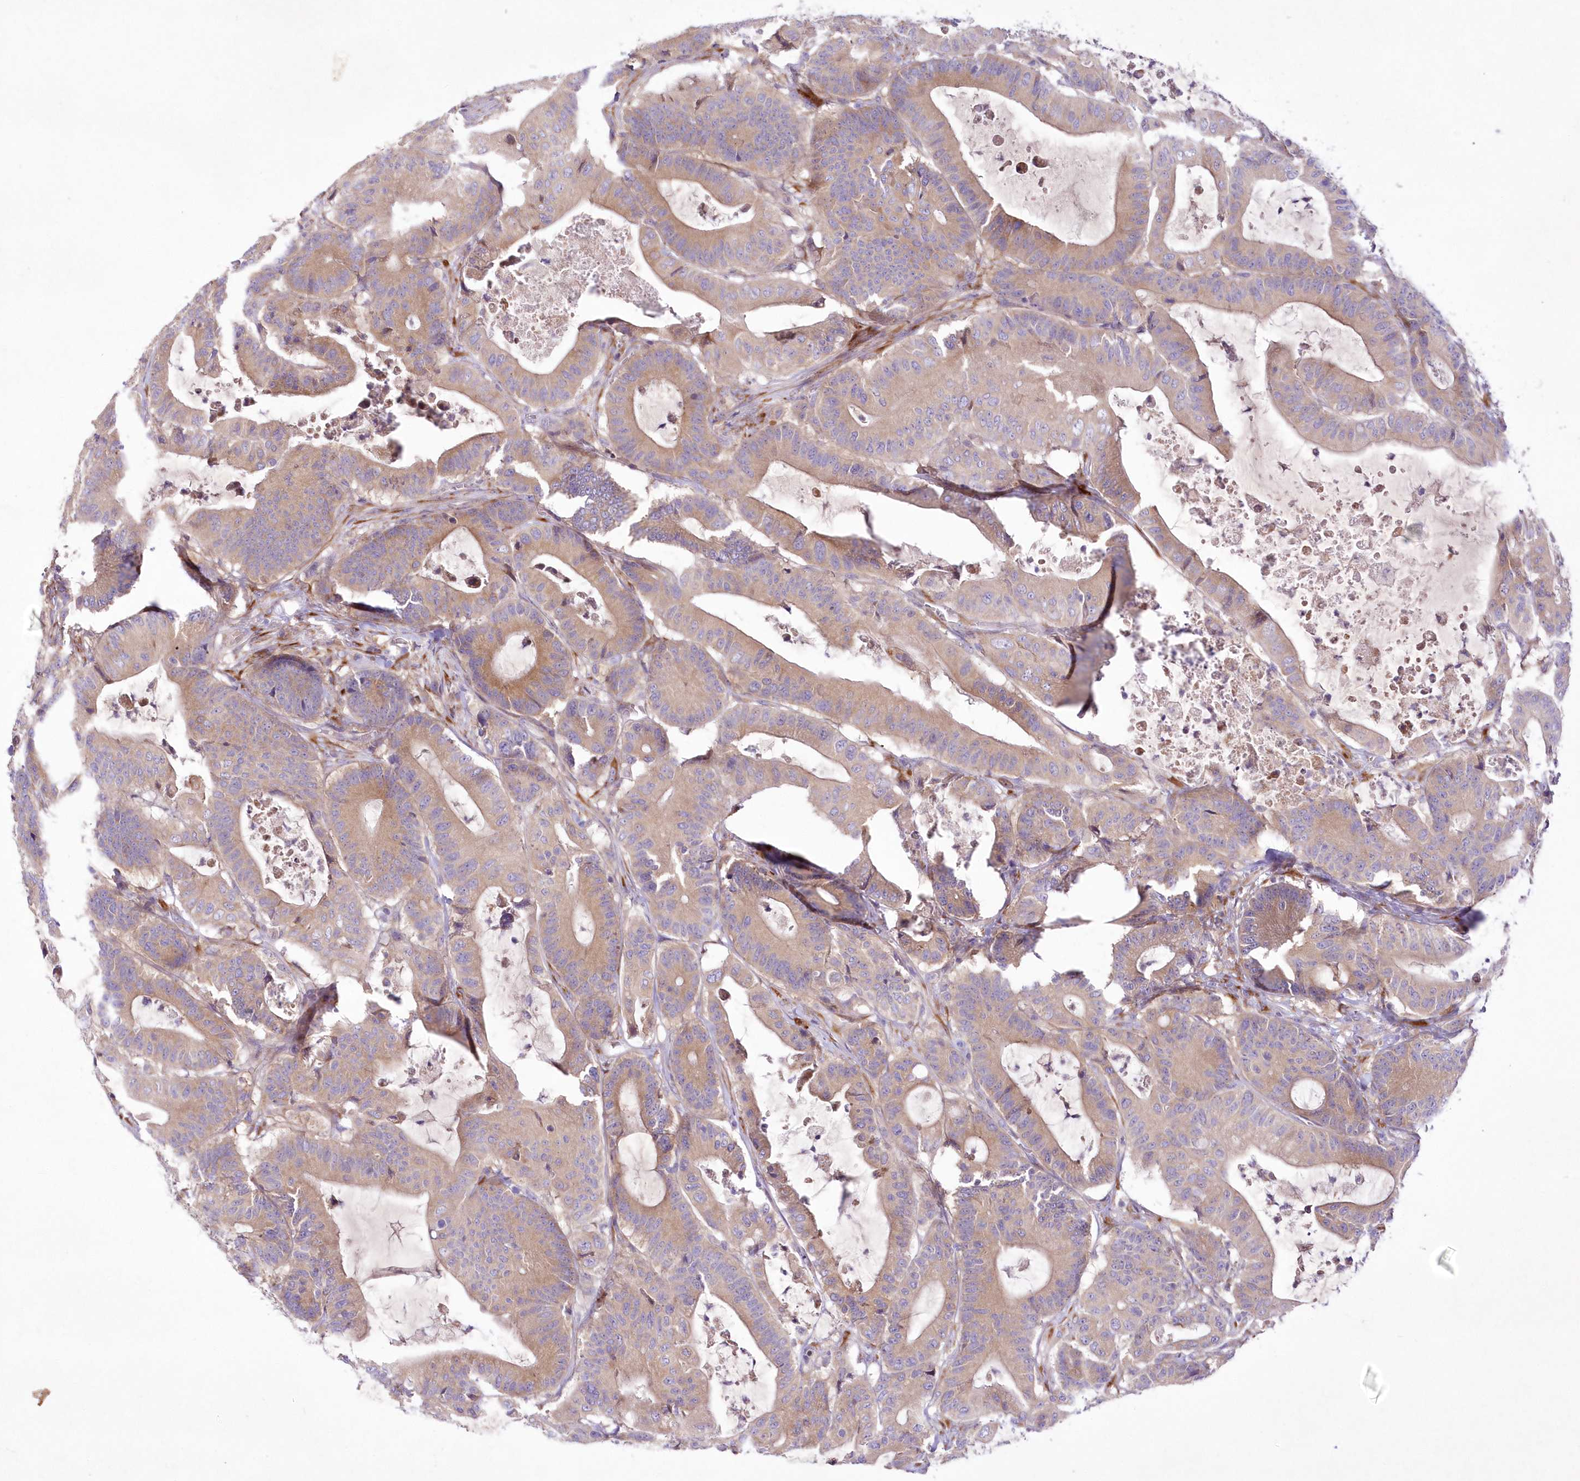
{"staining": {"intensity": "moderate", "quantity": ">75%", "location": "cytoplasmic/membranous"}, "tissue": "colorectal cancer", "cell_type": "Tumor cells", "image_type": "cancer", "snomed": [{"axis": "morphology", "description": "Adenocarcinoma, NOS"}, {"axis": "topography", "description": "Colon"}], "caption": "Immunohistochemistry (IHC) (DAB (3,3'-diaminobenzidine)) staining of human adenocarcinoma (colorectal) shows moderate cytoplasmic/membranous protein staining in approximately >75% of tumor cells.", "gene": "ARFGEF3", "patient": {"sex": "female", "age": 84}}